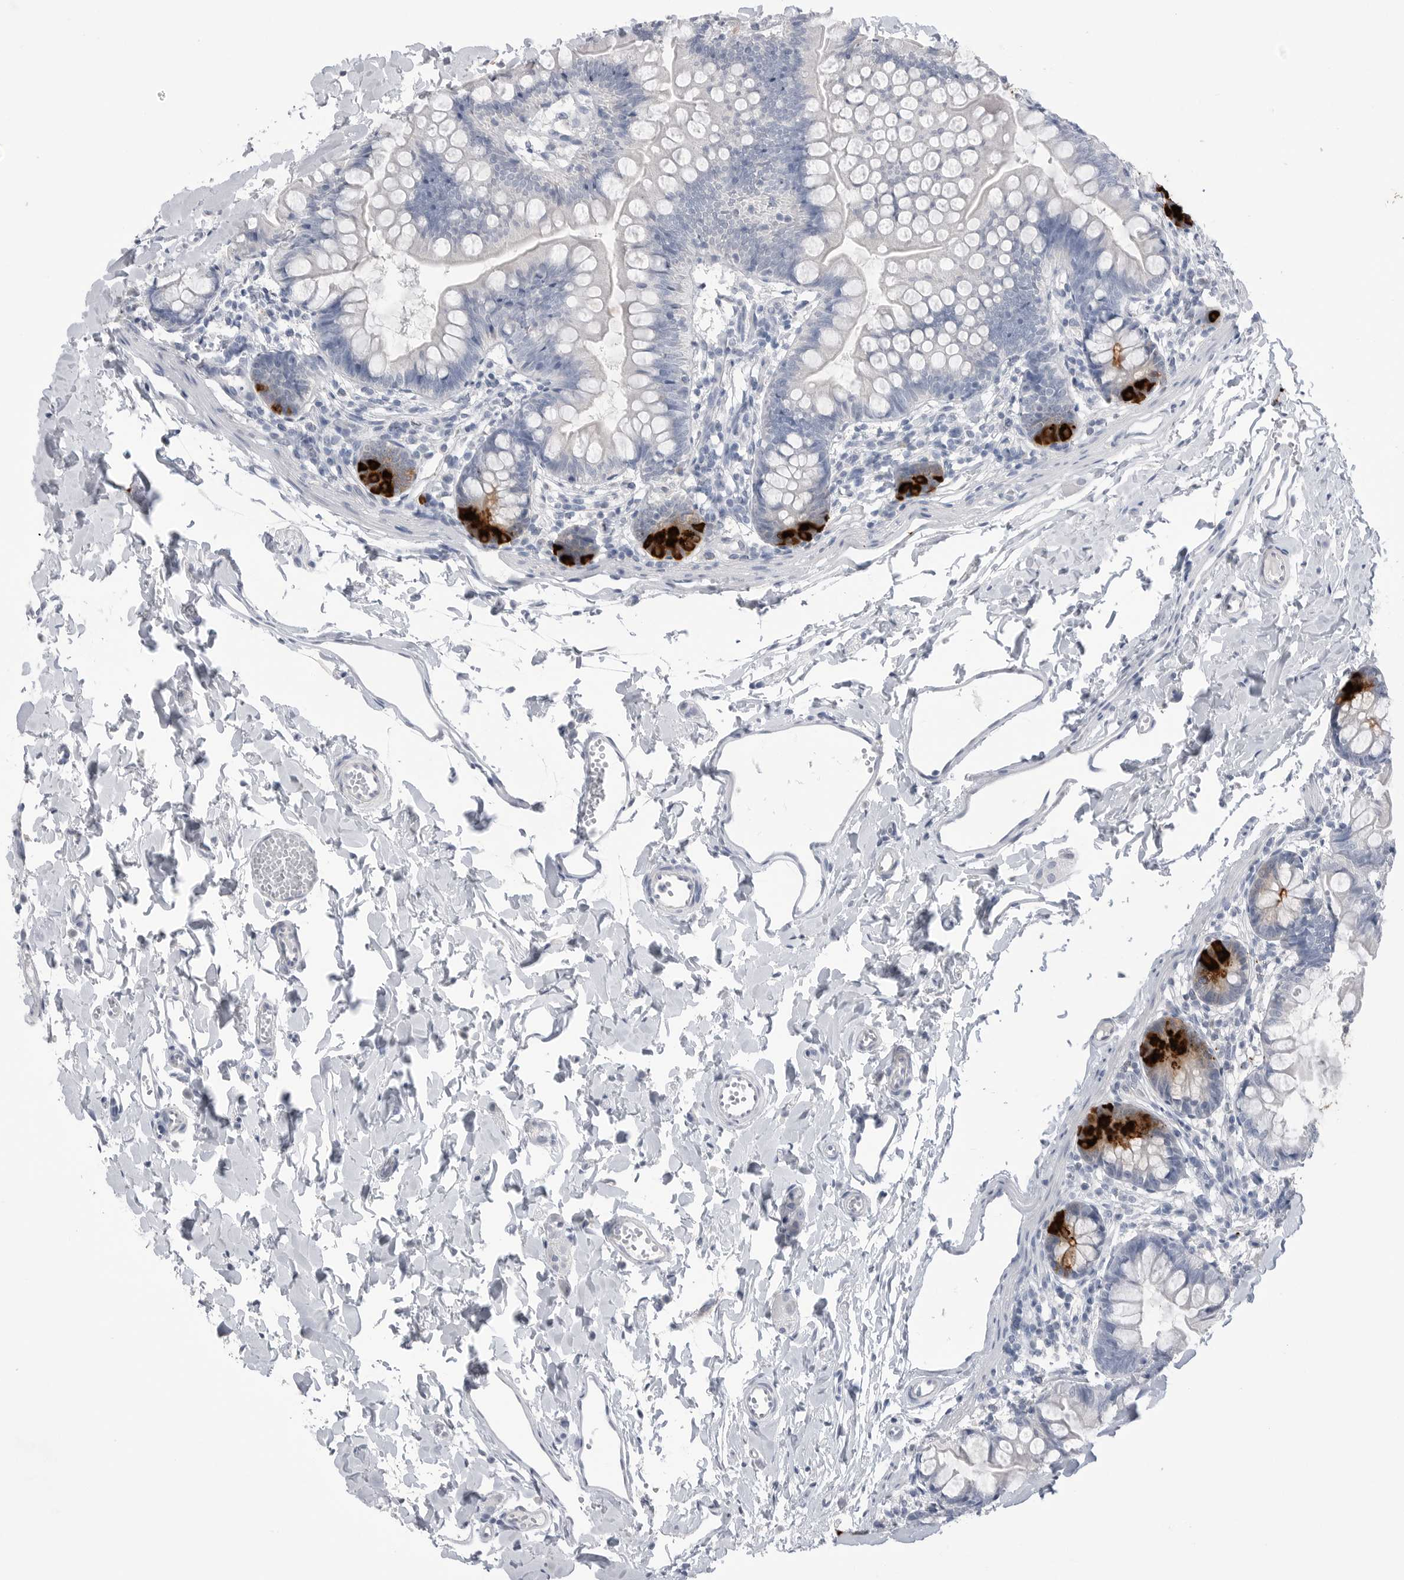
{"staining": {"intensity": "strong", "quantity": "<25%", "location": "cytoplasmic/membranous"}, "tissue": "small intestine", "cell_type": "Glandular cells", "image_type": "normal", "snomed": [{"axis": "morphology", "description": "Normal tissue, NOS"}, {"axis": "topography", "description": "Small intestine"}], "caption": "Benign small intestine was stained to show a protein in brown. There is medium levels of strong cytoplasmic/membranous staining in about <25% of glandular cells. The protein is stained brown, and the nuclei are stained in blue (DAB (3,3'-diaminobenzidine) IHC with brightfield microscopy, high magnification).", "gene": "ABHD12", "patient": {"sex": "male", "age": 7}}